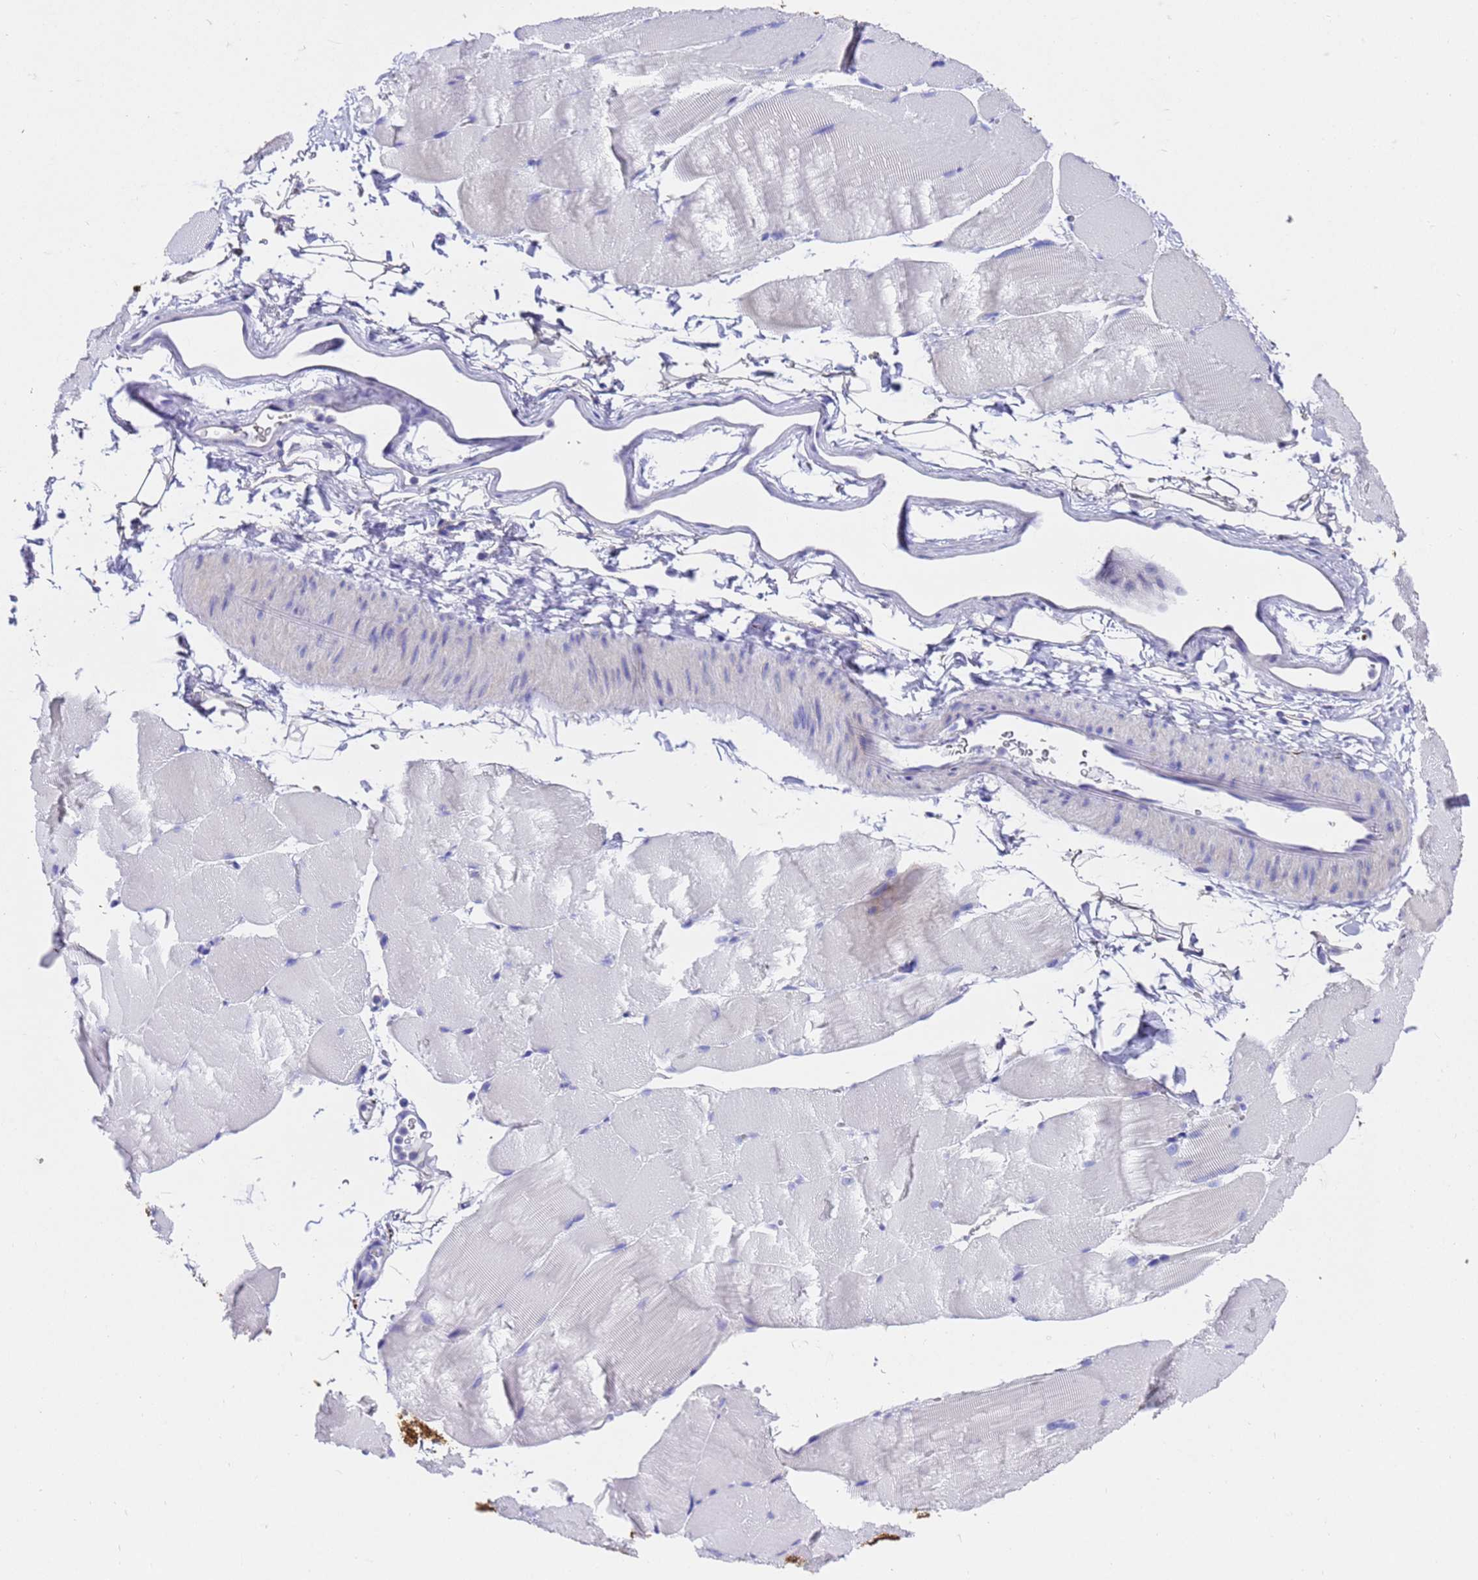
{"staining": {"intensity": "negative", "quantity": "none", "location": "none"}, "tissue": "skeletal muscle", "cell_type": "Myocytes", "image_type": "normal", "snomed": [{"axis": "morphology", "description": "Normal tissue, NOS"}, {"axis": "topography", "description": "Skeletal muscle"}, {"axis": "topography", "description": "Parathyroid gland"}], "caption": "Myocytes are negative for protein expression in benign human skeletal muscle. (Brightfield microscopy of DAB (3,3'-diaminobenzidine) immunohistochemistry (IHC) at high magnification).", "gene": "FAM72A", "patient": {"sex": "female", "age": 37}}